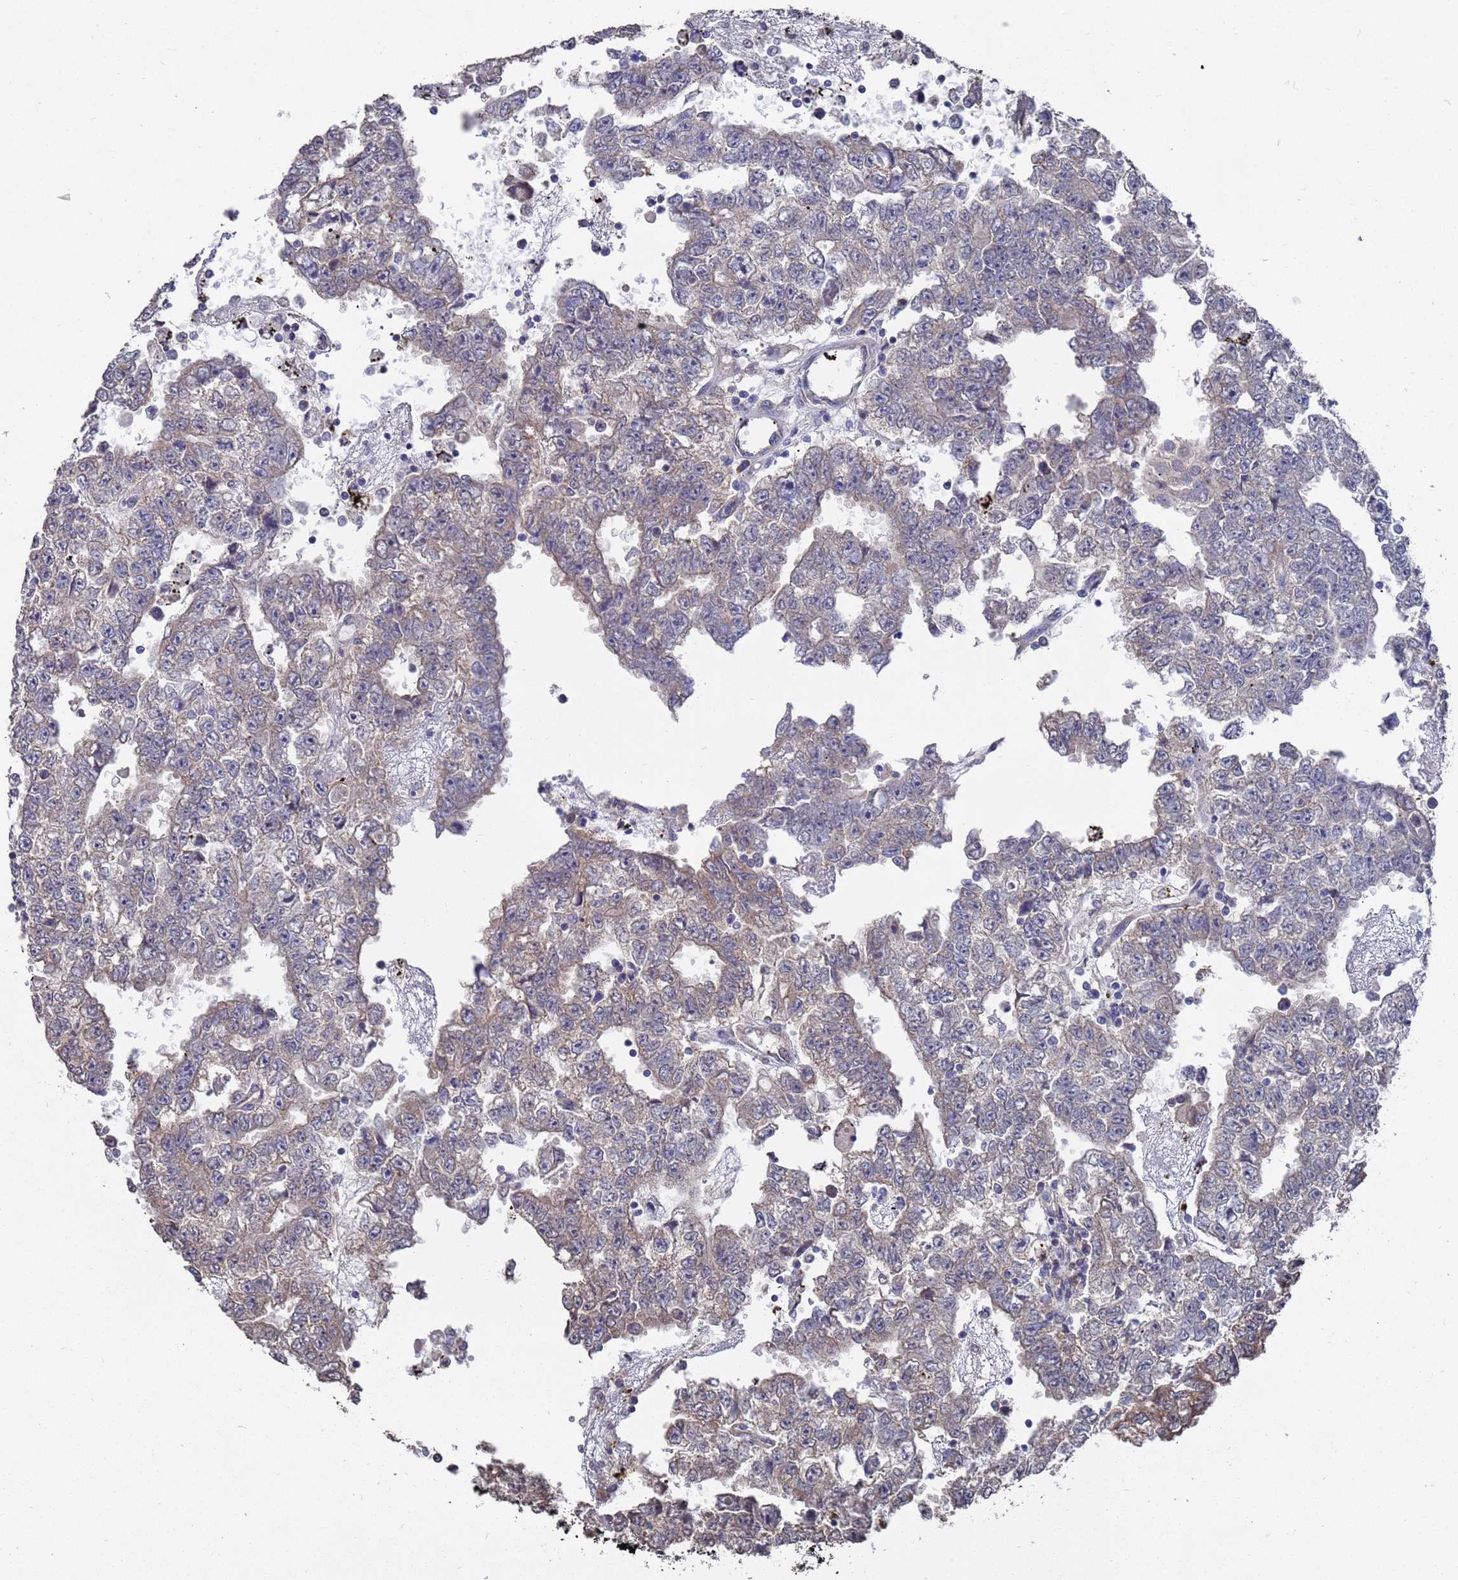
{"staining": {"intensity": "weak", "quantity": "25%-75%", "location": "cytoplasmic/membranous"}, "tissue": "testis cancer", "cell_type": "Tumor cells", "image_type": "cancer", "snomed": [{"axis": "morphology", "description": "Carcinoma, Embryonal, NOS"}, {"axis": "topography", "description": "Testis"}], "caption": "The histopathology image displays staining of testis cancer, revealing weak cytoplasmic/membranous protein expression (brown color) within tumor cells. The protein of interest is stained brown, and the nuclei are stained in blue (DAB (3,3'-diaminobenzidine) IHC with brightfield microscopy, high magnification).", "gene": "CFAP119", "patient": {"sex": "male", "age": 25}}